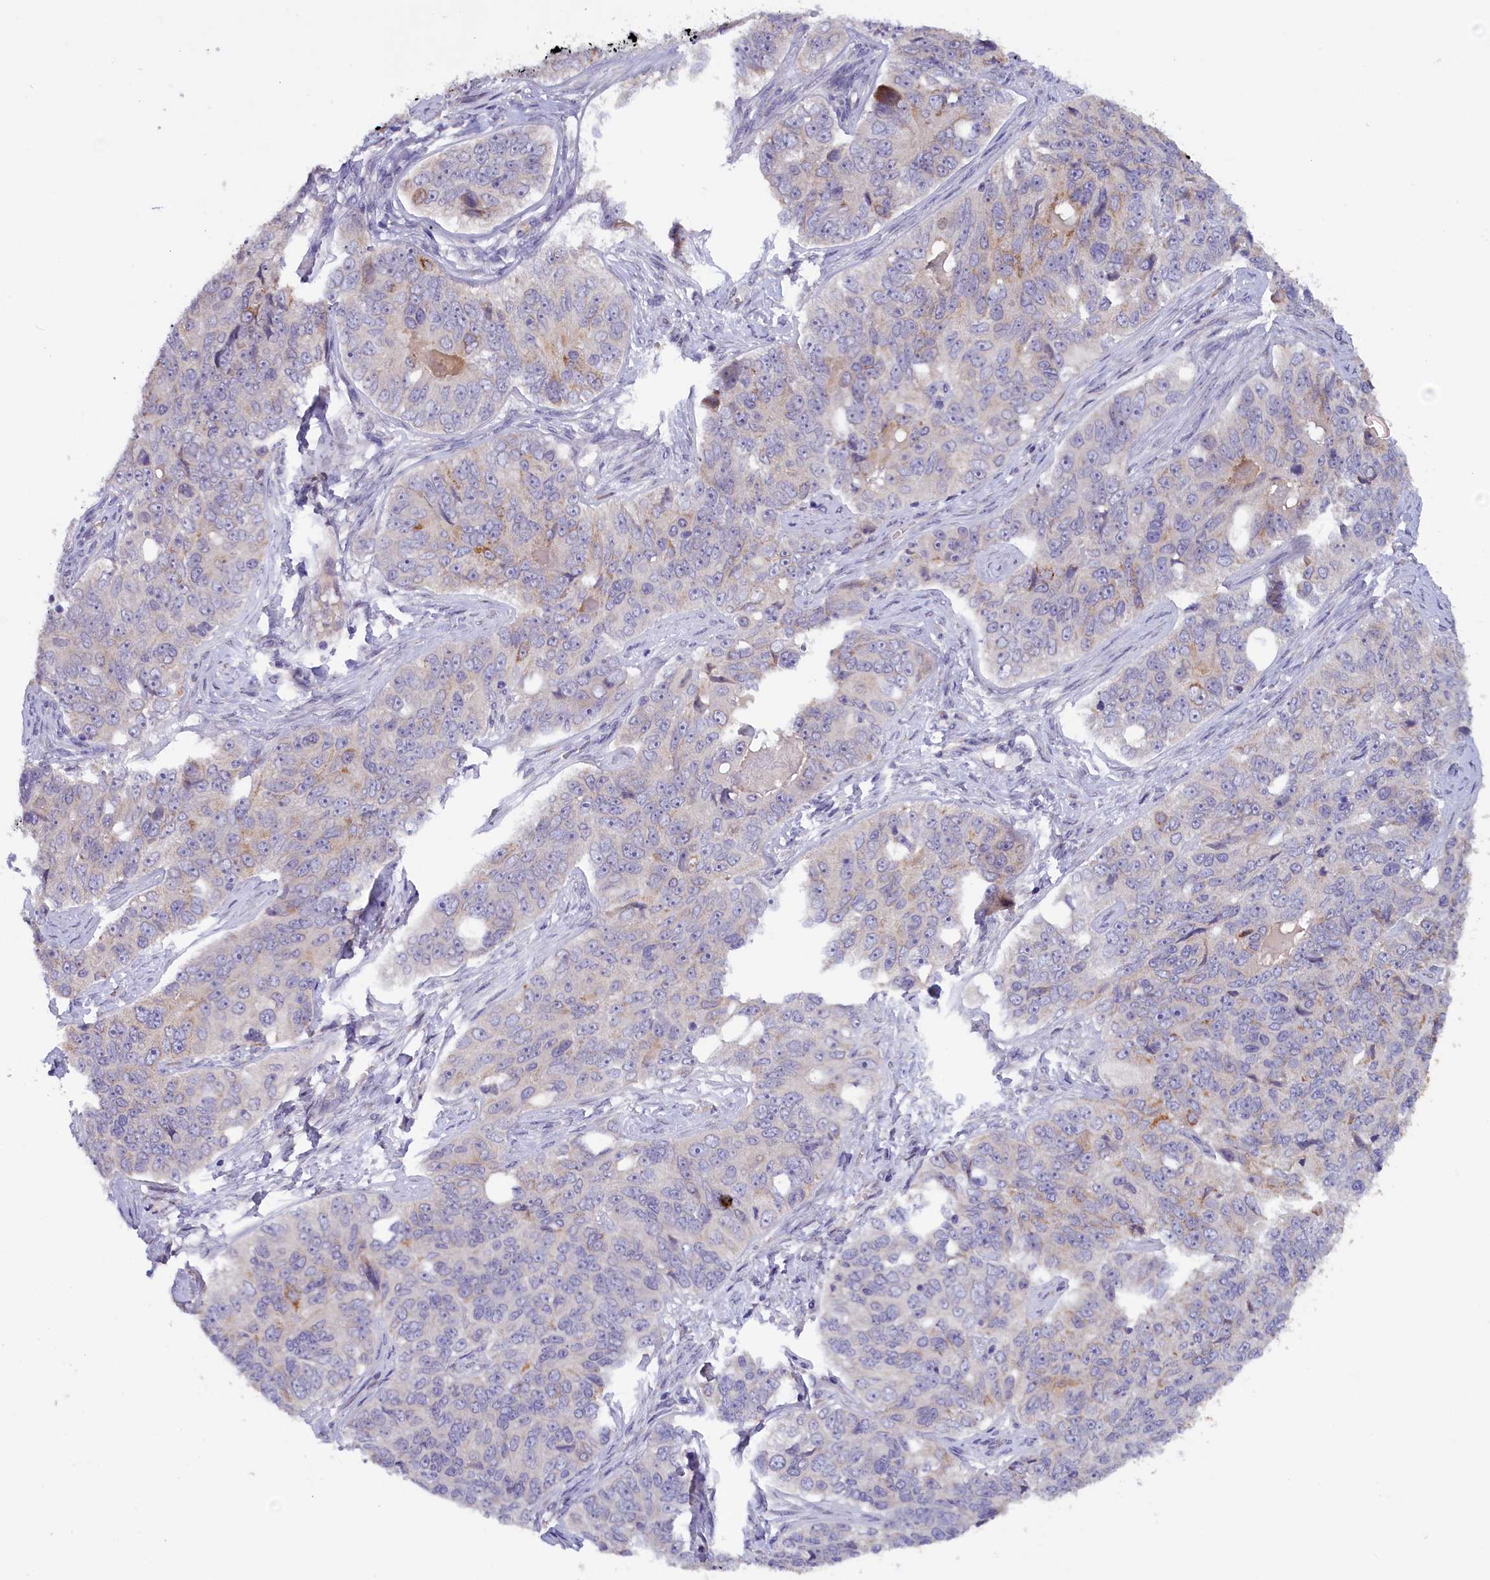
{"staining": {"intensity": "moderate", "quantity": "<25%", "location": "cytoplasmic/membranous"}, "tissue": "ovarian cancer", "cell_type": "Tumor cells", "image_type": "cancer", "snomed": [{"axis": "morphology", "description": "Carcinoma, endometroid"}, {"axis": "topography", "description": "Ovary"}], "caption": "Protein positivity by IHC displays moderate cytoplasmic/membranous expression in approximately <25% of tumor cells in endometroid carcinoma (ovarian).", "gene": "ZSWIM4", "patient": {"sex": "female", "age": 51}}